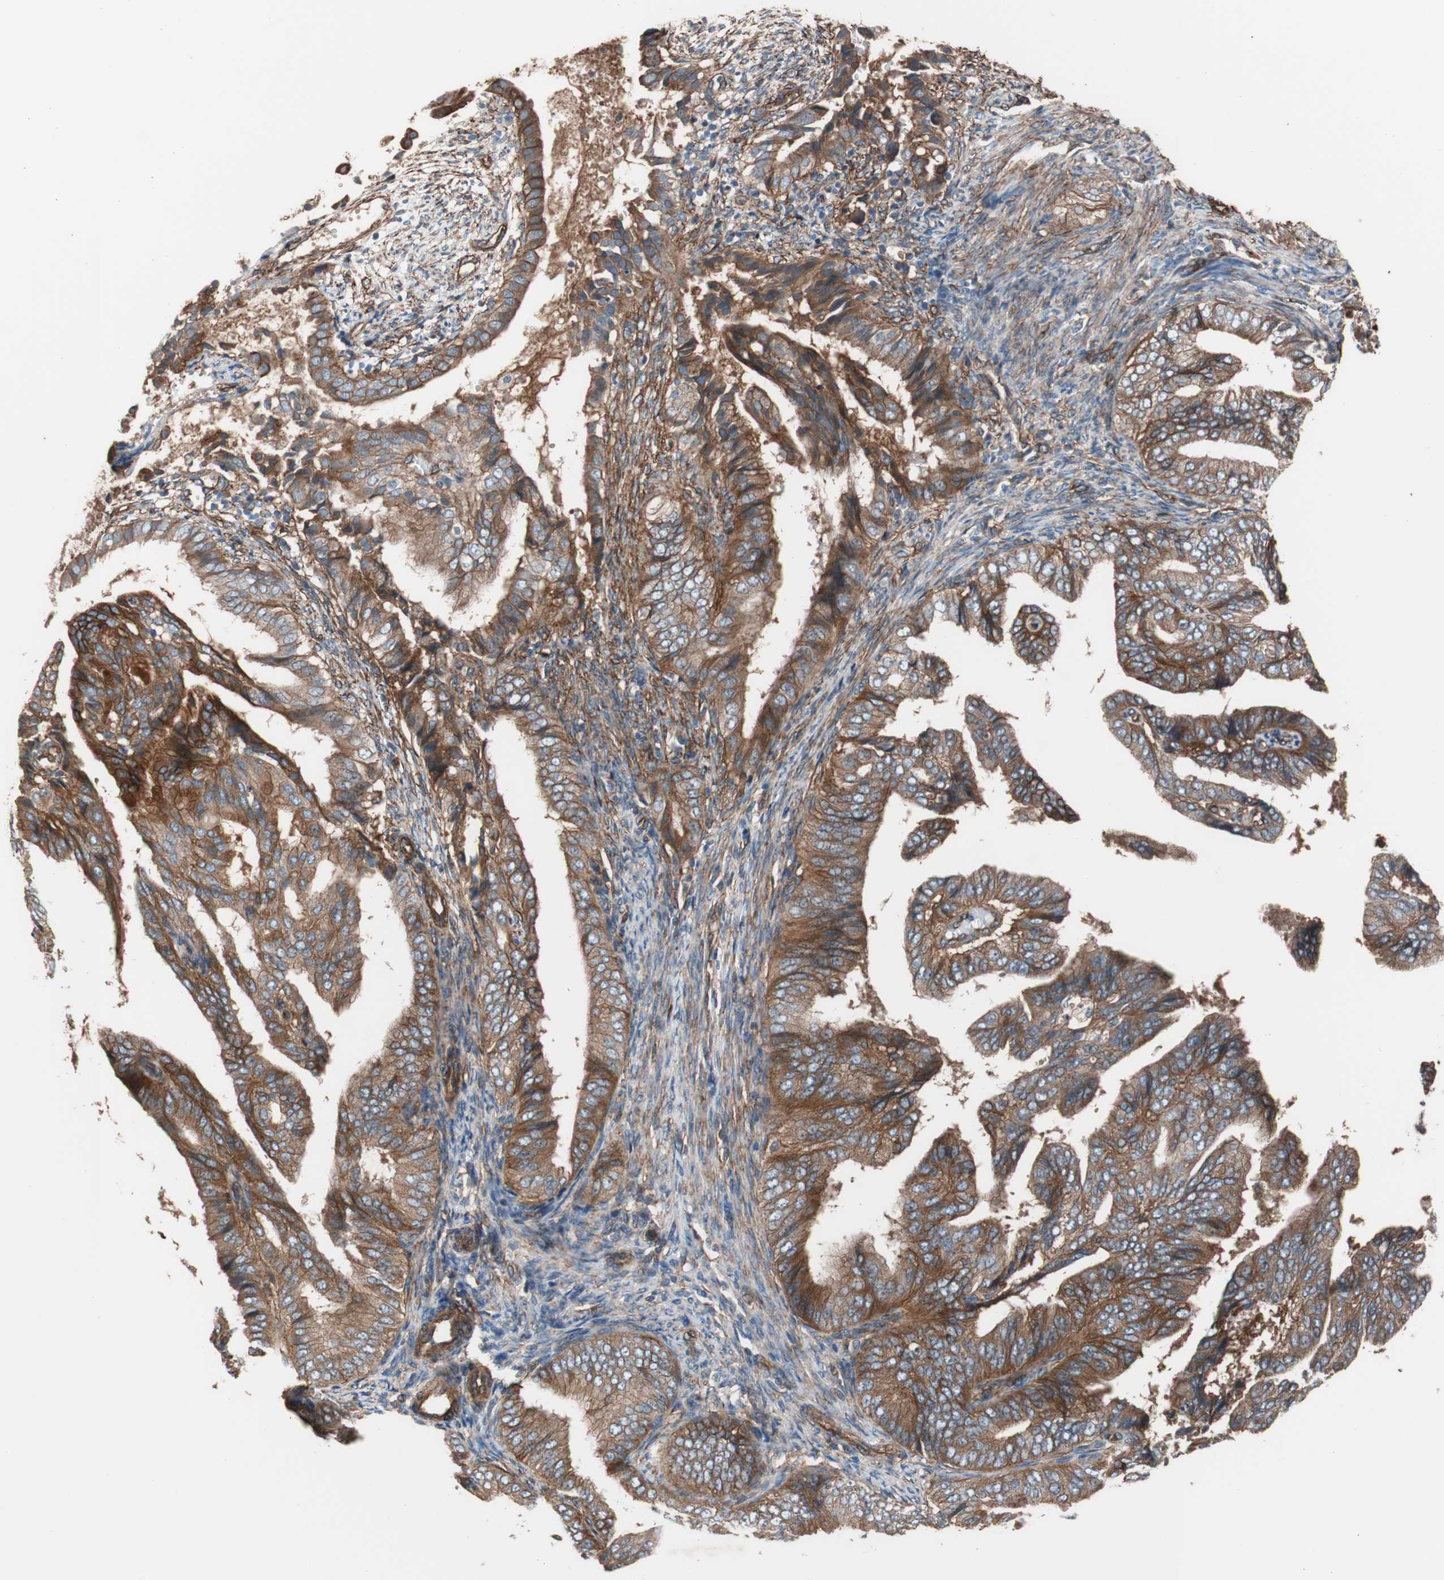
{"staining": {"intensity": "moderate", "quantity": ">75%", "location": "cytoplasmic/membranous"}, "tissue": "endometrial cancer", "cell_type": "Tumor cells", "image_type": "cancer", "snomed": [{"axis": "morphology", "description": "Adenocarcinoma, NOS"}, {"axis": "topography", "description": "Endometrium"}], "caption": "Immunohistochemical staining of adenocarcinoma (endometrial) displays moderate cytoplasmic/membranous protein expression in about >75% of tumor cells. (Brightfield microscopy of DAB IHC at high magnification).", "gene": "SPINT1", "patient": {"sex": "female", "age": 58}}